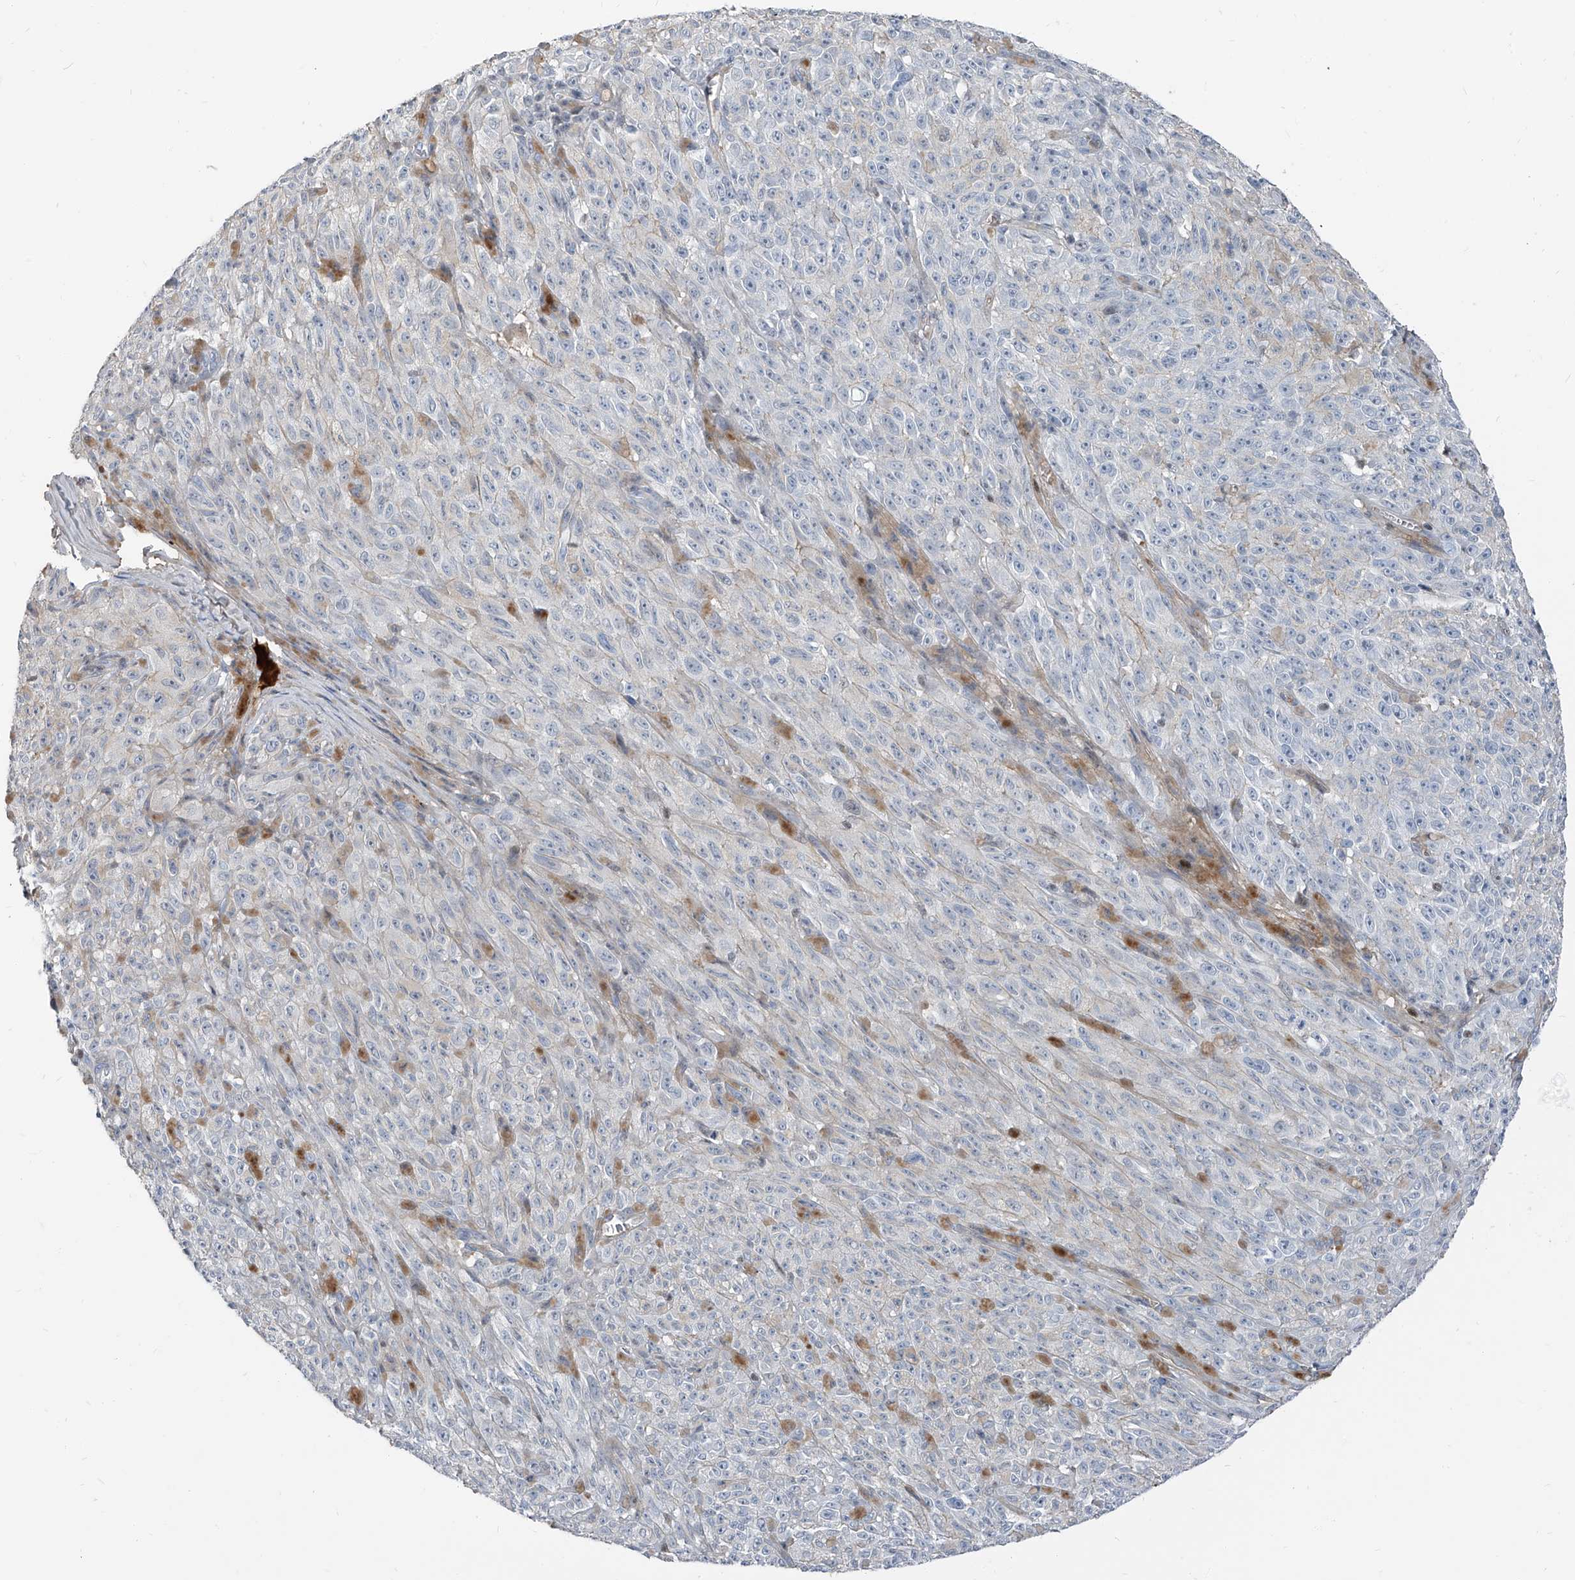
{"staining": {"intensity": "negative", "quantity": "none", "location": "none"}, "tissue": "melanoma", "cell_type": "Tumor cells", "image_type": "cancer", "snomed": [{"axis": "morphology", "description": "Malignant melanoma, NOS"}, {"axis": "topography", "description": "Skin"}], "caption": "Histopathology image shows no significant protein positivity in tumor cells of malignant melanoma.", "gene": "HOXA3", "patient": {"sex": "female", "age": 82}}